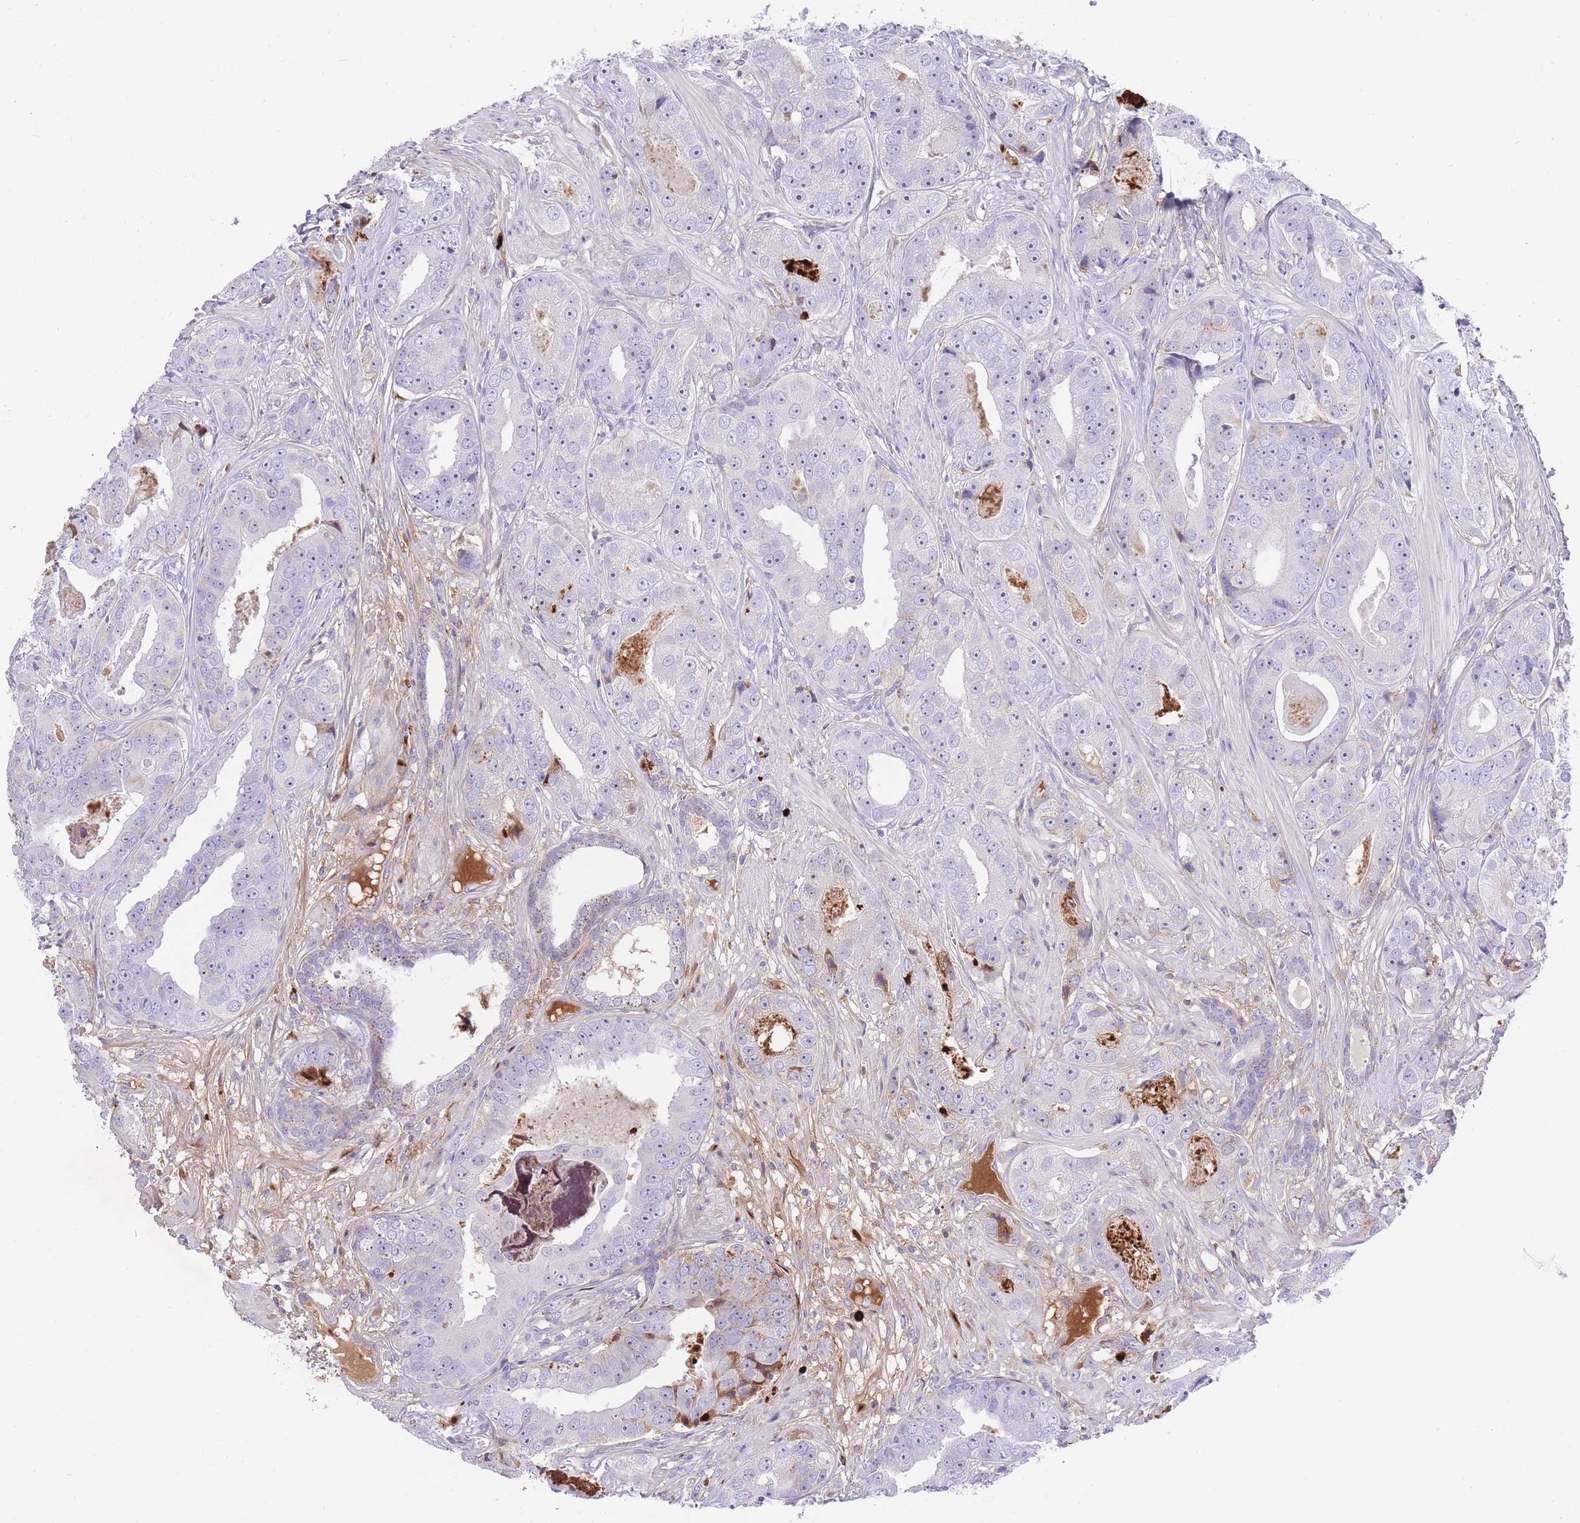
{"staining": {"intensity": "negative", "quantity": "none", "location": "none"}, "tissue": "prostate cancer", "cell_type": "Tumor cells", "image_type": "cancer", "snomed": [{"axis": "morphology", "description": "Adenocarcinoma, High grade"}, {"axis": "topography", "description": "Prostate"}], "caption": "Tumor cells are negative for protein expression in human prostate cancer.", "gene": "HRG", "patient": {"sex": "male", "age": 71}}